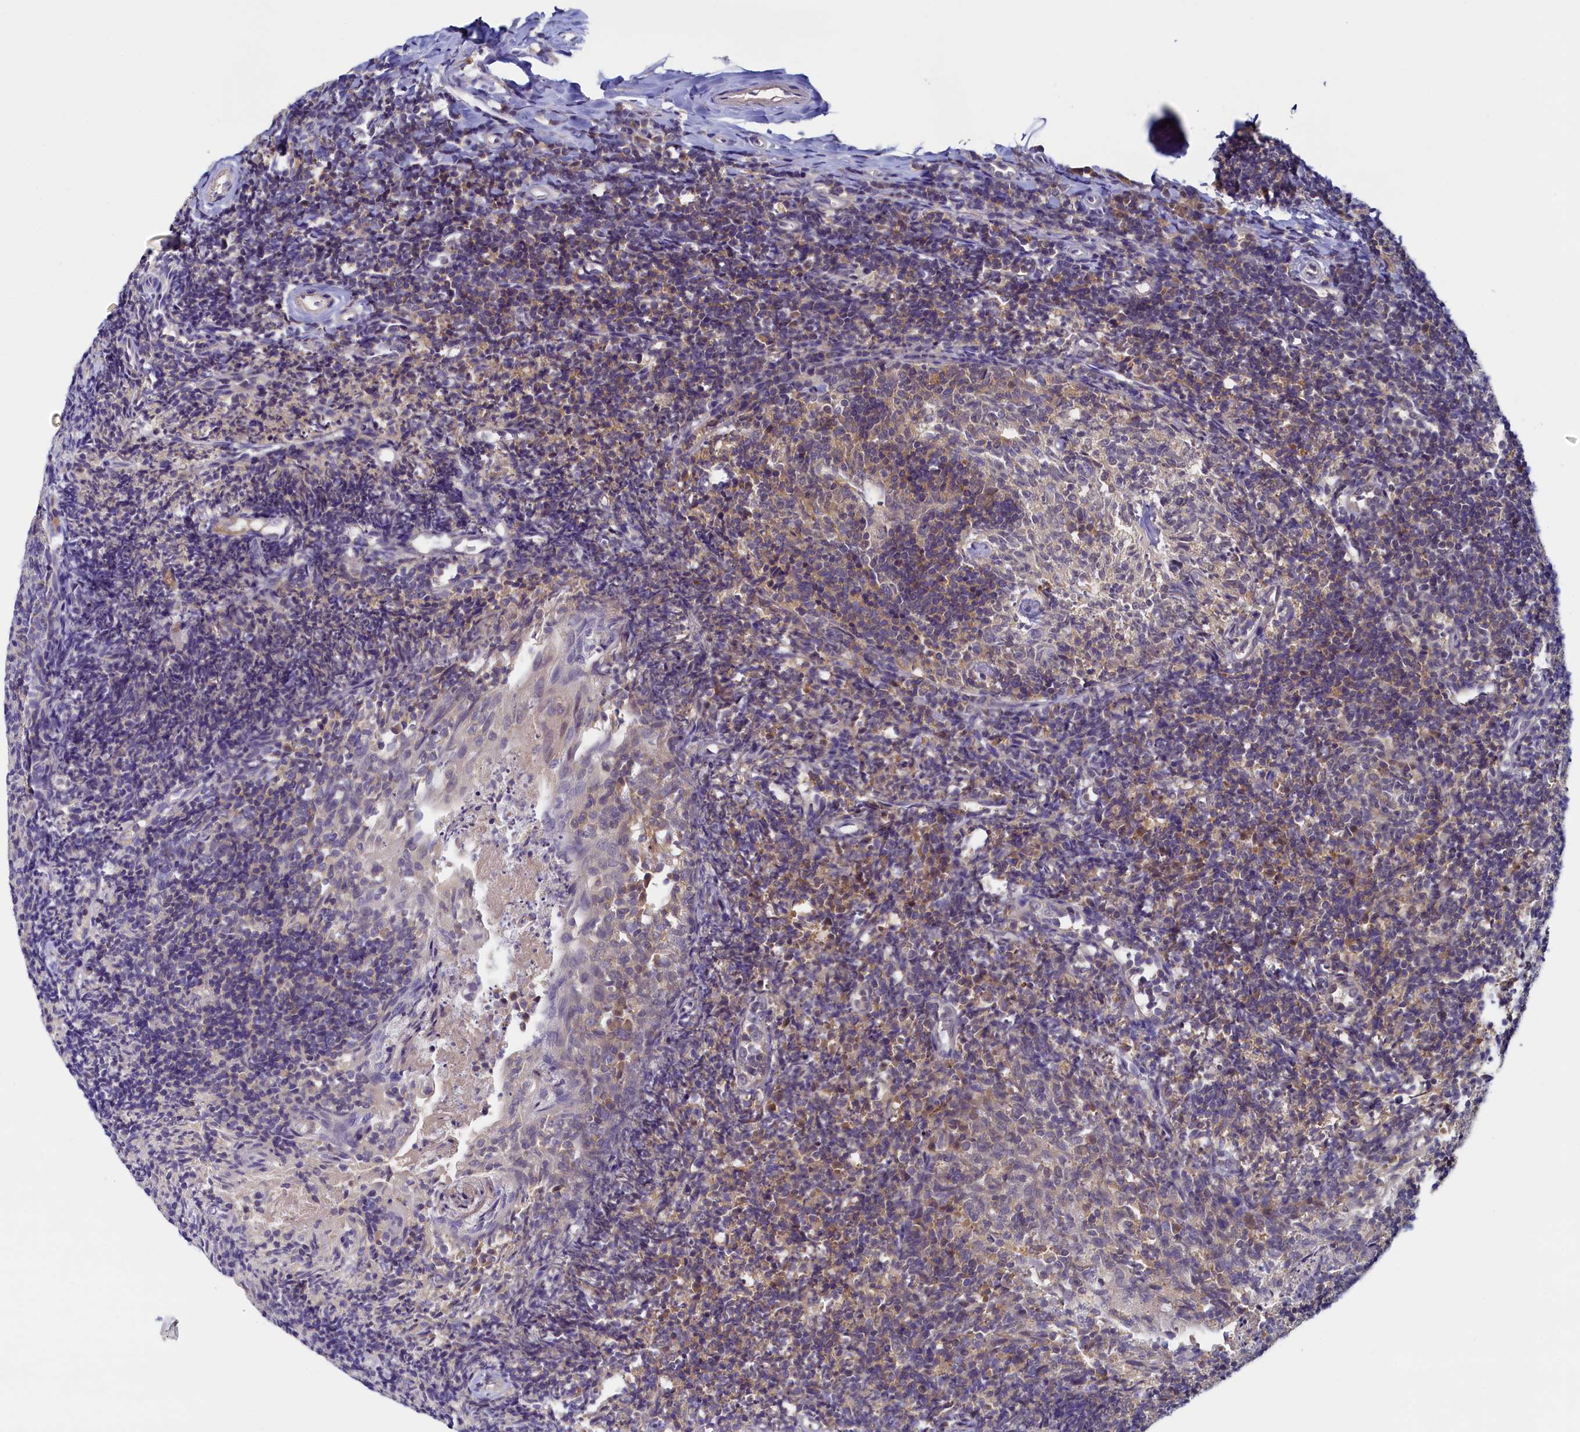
{"staining": {"intensity": "moderate", "quantity": ">75%", "location": "cytoplasmic/membranous"}, "tissue": "tonsil", "cell_type": "Germinal center cells", "image_type": "normal", "snomed": [{"axis": "morphology", "description": "Normal tissue, NOS"}, {"axis": "topography", "description": "Tonsil"}], "caption": "Protein analysis of unremarkable tonsil shows moderate cytoplasmic/membranous expression in approximately >75% of germinal center cells.", "gene": "PAAF1", "patient": {"sex": "female", "age": 10}}